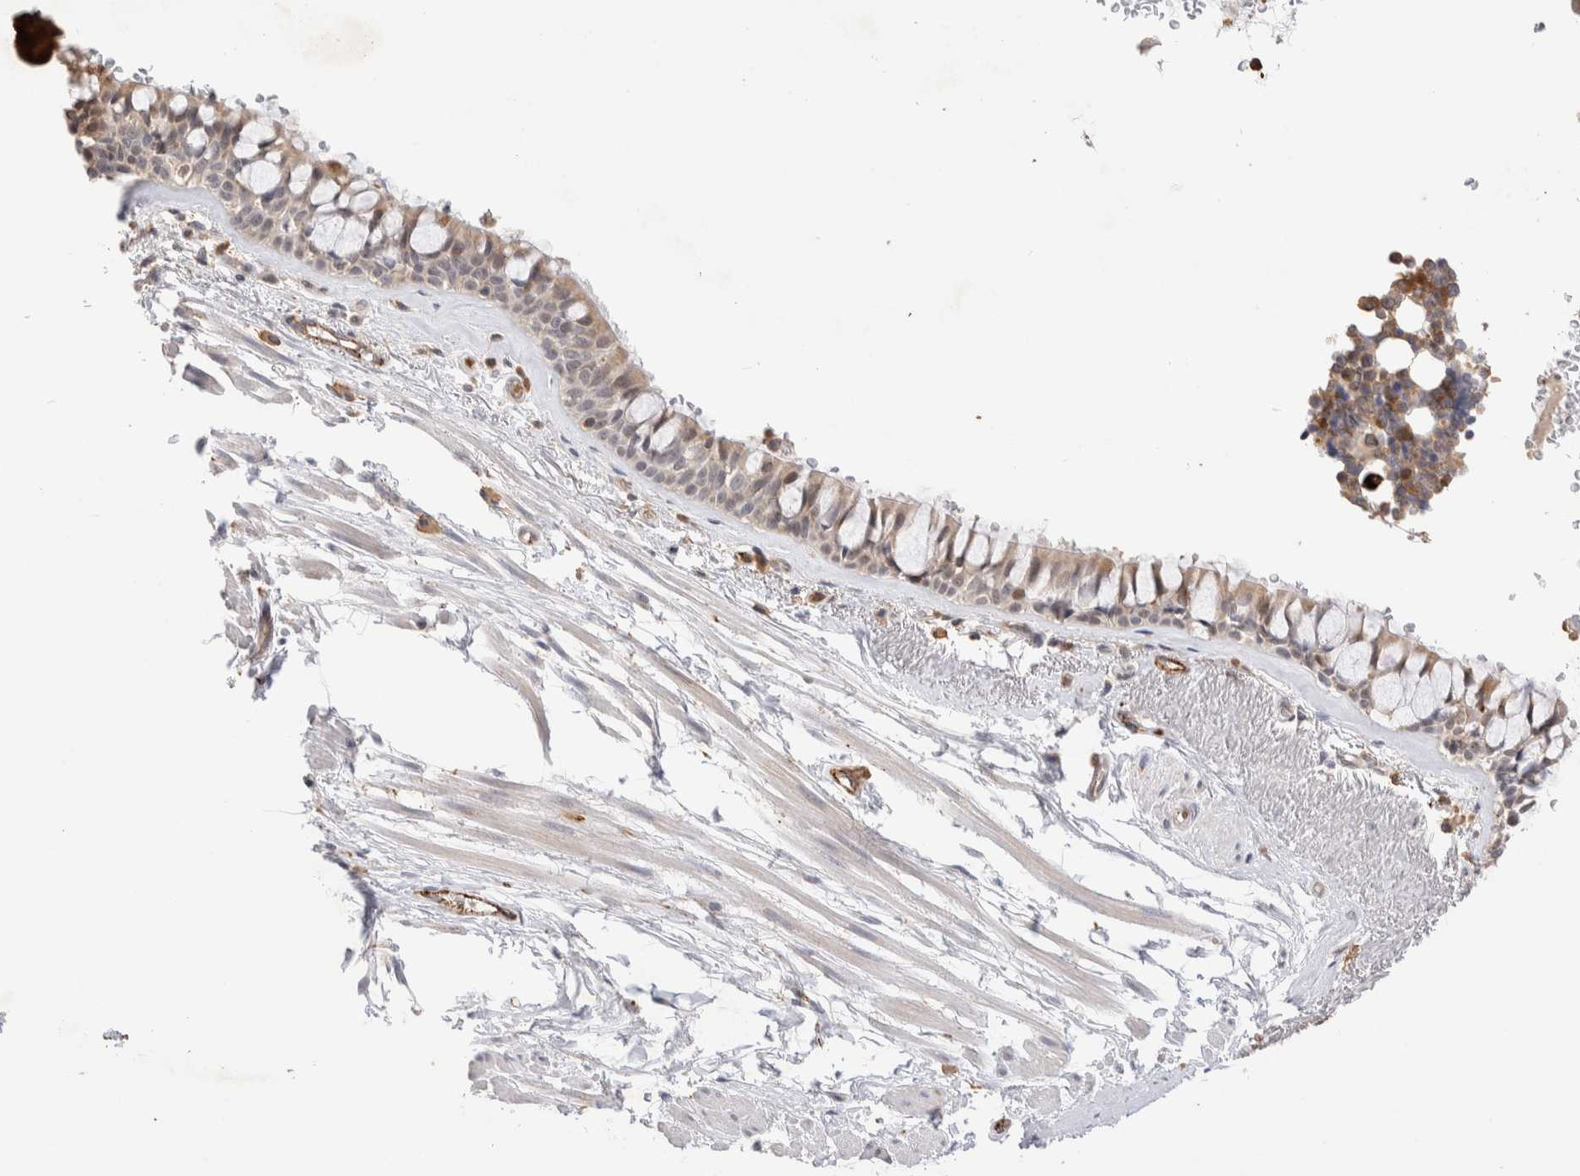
{"staining": {"intensity": "moderate", "quantity": ">75%", "location": "cytoplasmic/membranous"}, "tissue": "bronchus", "cell_type": "Respiratory epithelial cells", "image_type": "normal", "snomed": [{"axis": "morphology", "description": "Normal tissue, NOS"}, {"axis": "topography", "description": "Bronchus"}], "caption": "This is a photomicrograph of immunohistochemistry staining of normal bronchus, which shows moderate positivity in the cytoplasmic/membranous of respiratory epithelial cells.", "gene": "NSMAF", "patient": {"sex": "male", "age": 66}}